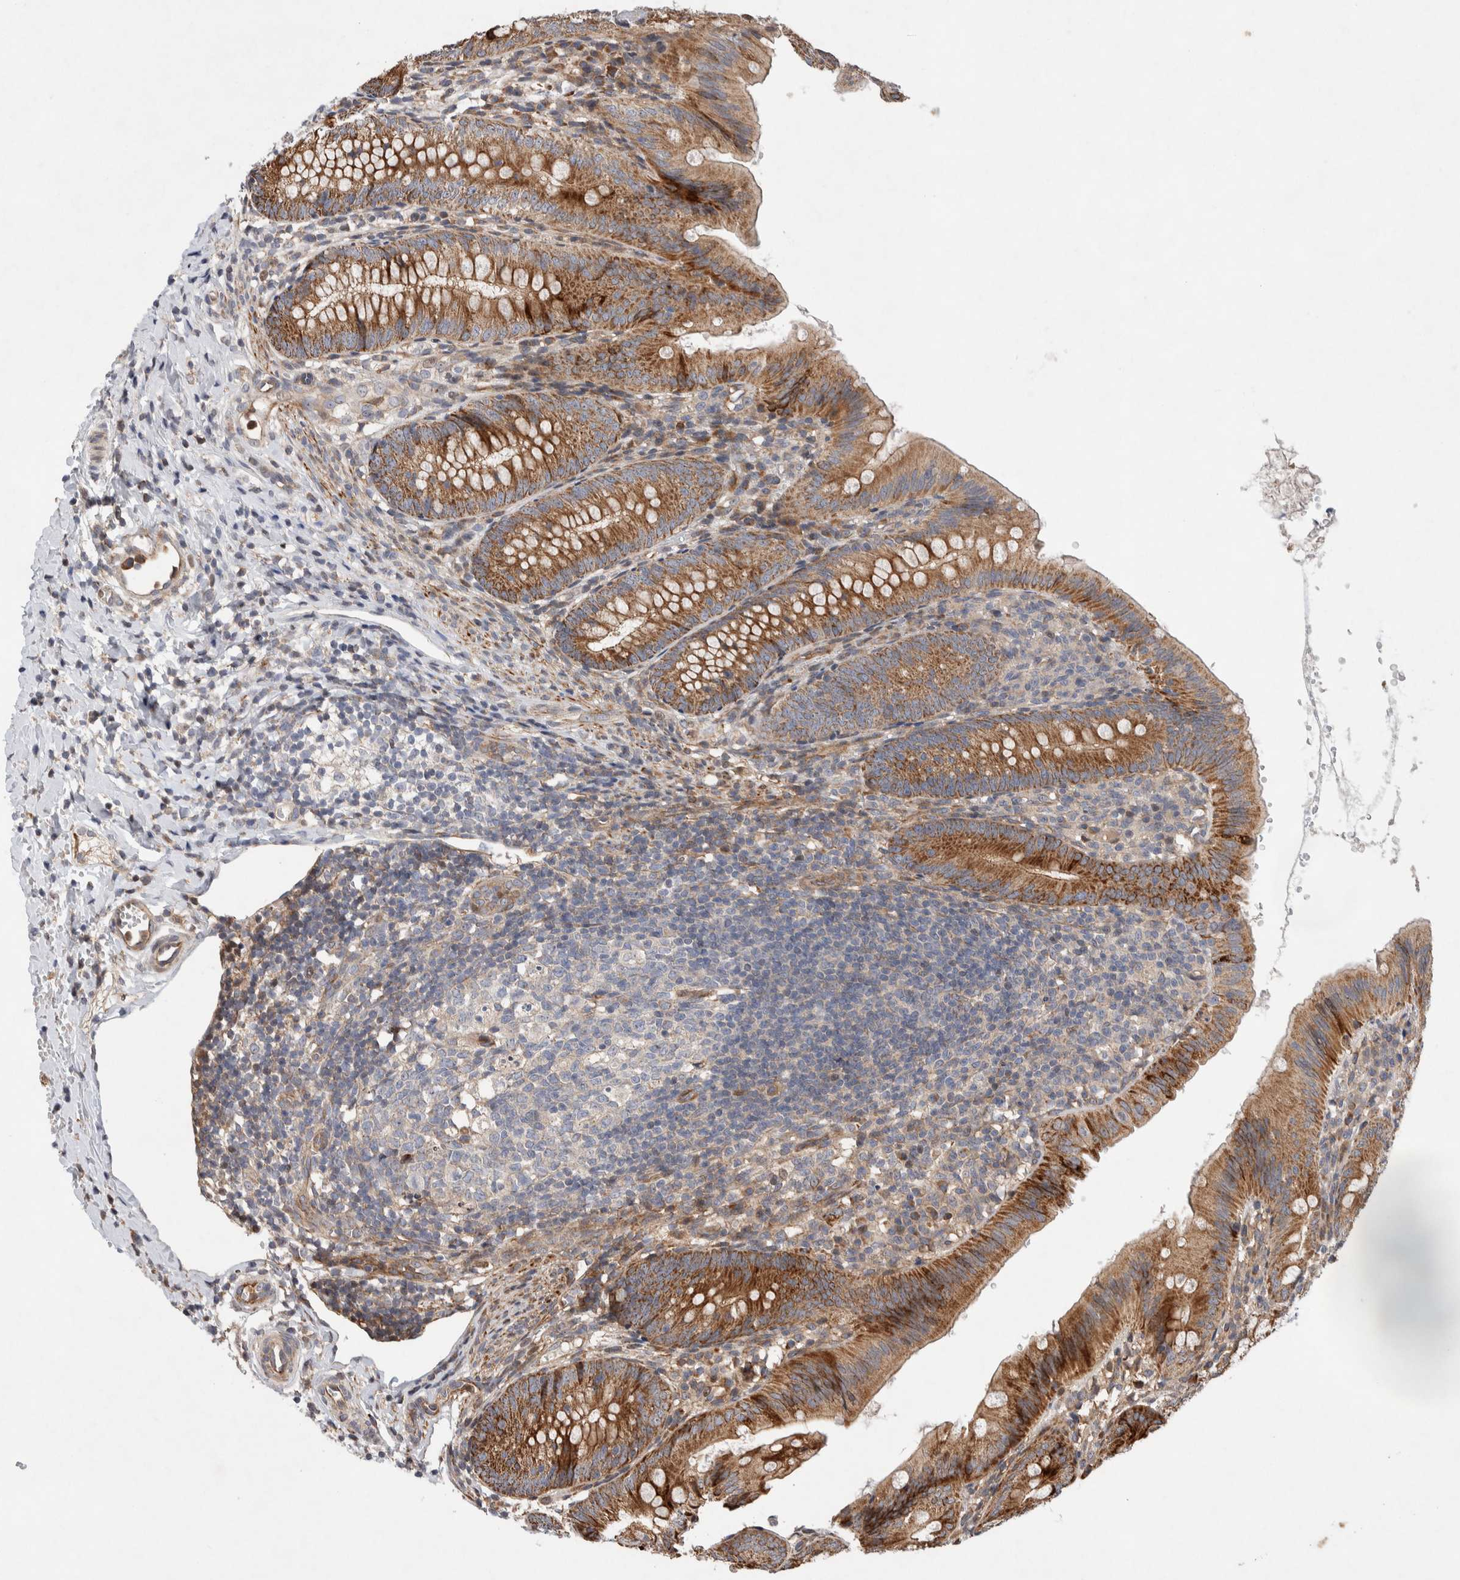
{"staining": {"intensity": "moderate", "quantity": ">75%", "location": "cytoplasmic/membranous"}, "tissue": "appendix", "cell_type": "Glandular cells", "image_type": "normal", "snomed": [{"axis": "morphology", "description": "Normal tissue, NOS"}, {"axis": "topography", "description": "Appendix"}], "caption": "Protein staining by immunohistochemistry shows moderate cytoplasmic/membranous staining in approximately >75% of glandular cells in normal appendix.", "gene": "LZTS1", "patient": {"sex": "male", "age": 1}}